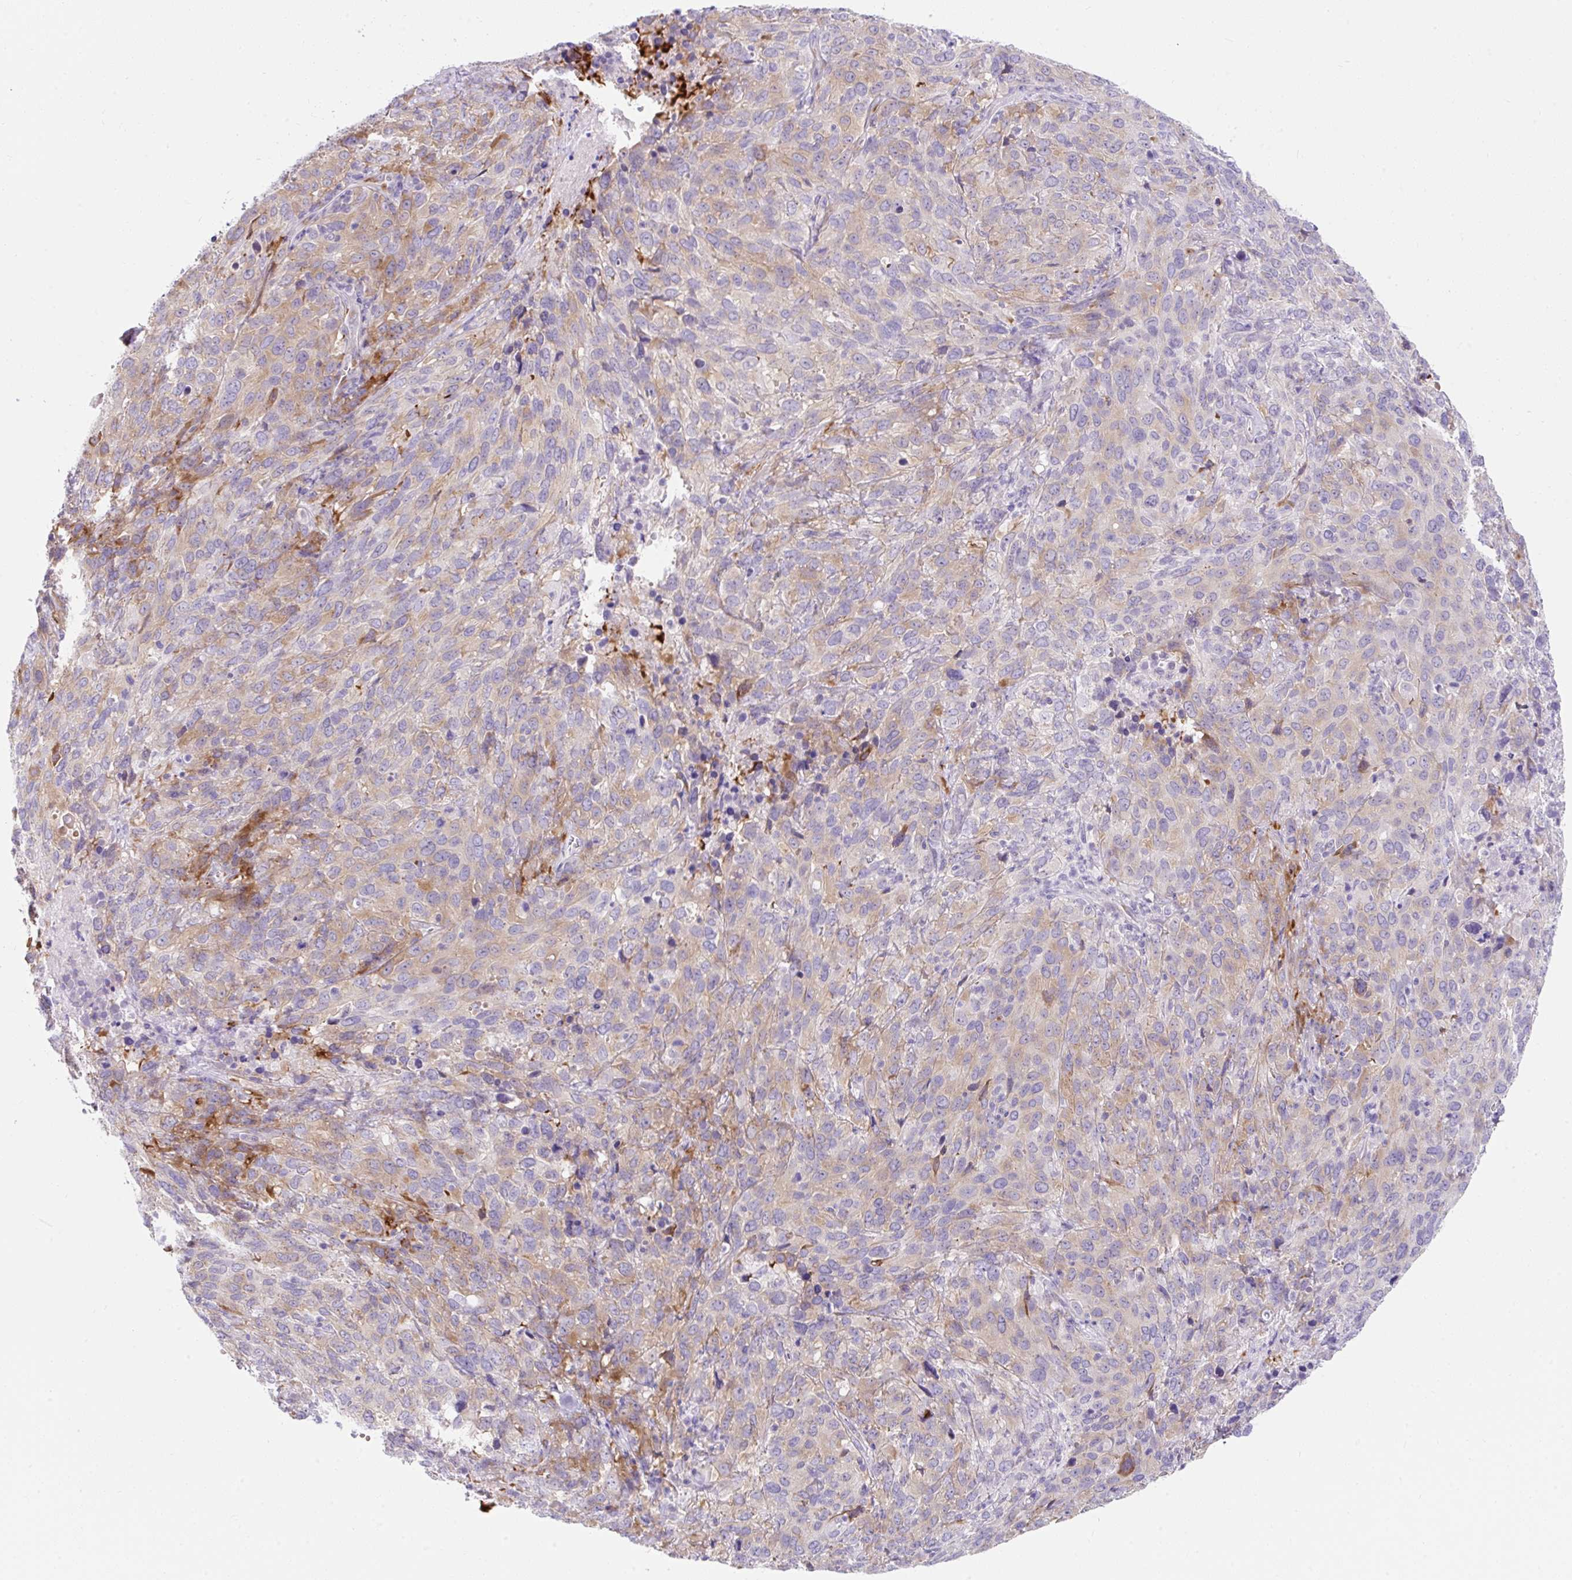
{"staining": {"intensity": "weak", "quantity": "25%-75%", "location": "cytoplasmic/membranous"}, "tissue": "cervical cancer", "cell_type": "Tumor cells", "image_type": "cancer", "snomed": [{"axis": "morphology", "description": "Squamous cell carcinoma, NOS"}, {"axis": "topography", "description": "Cervix"}], "caption": "A brown stain labels weak cytoplasmic/membranous expression of a protein in cervical cancer tumor cells.", "gene": "GOLGA8A", "patient": {"sex": "female", "age": 51}}